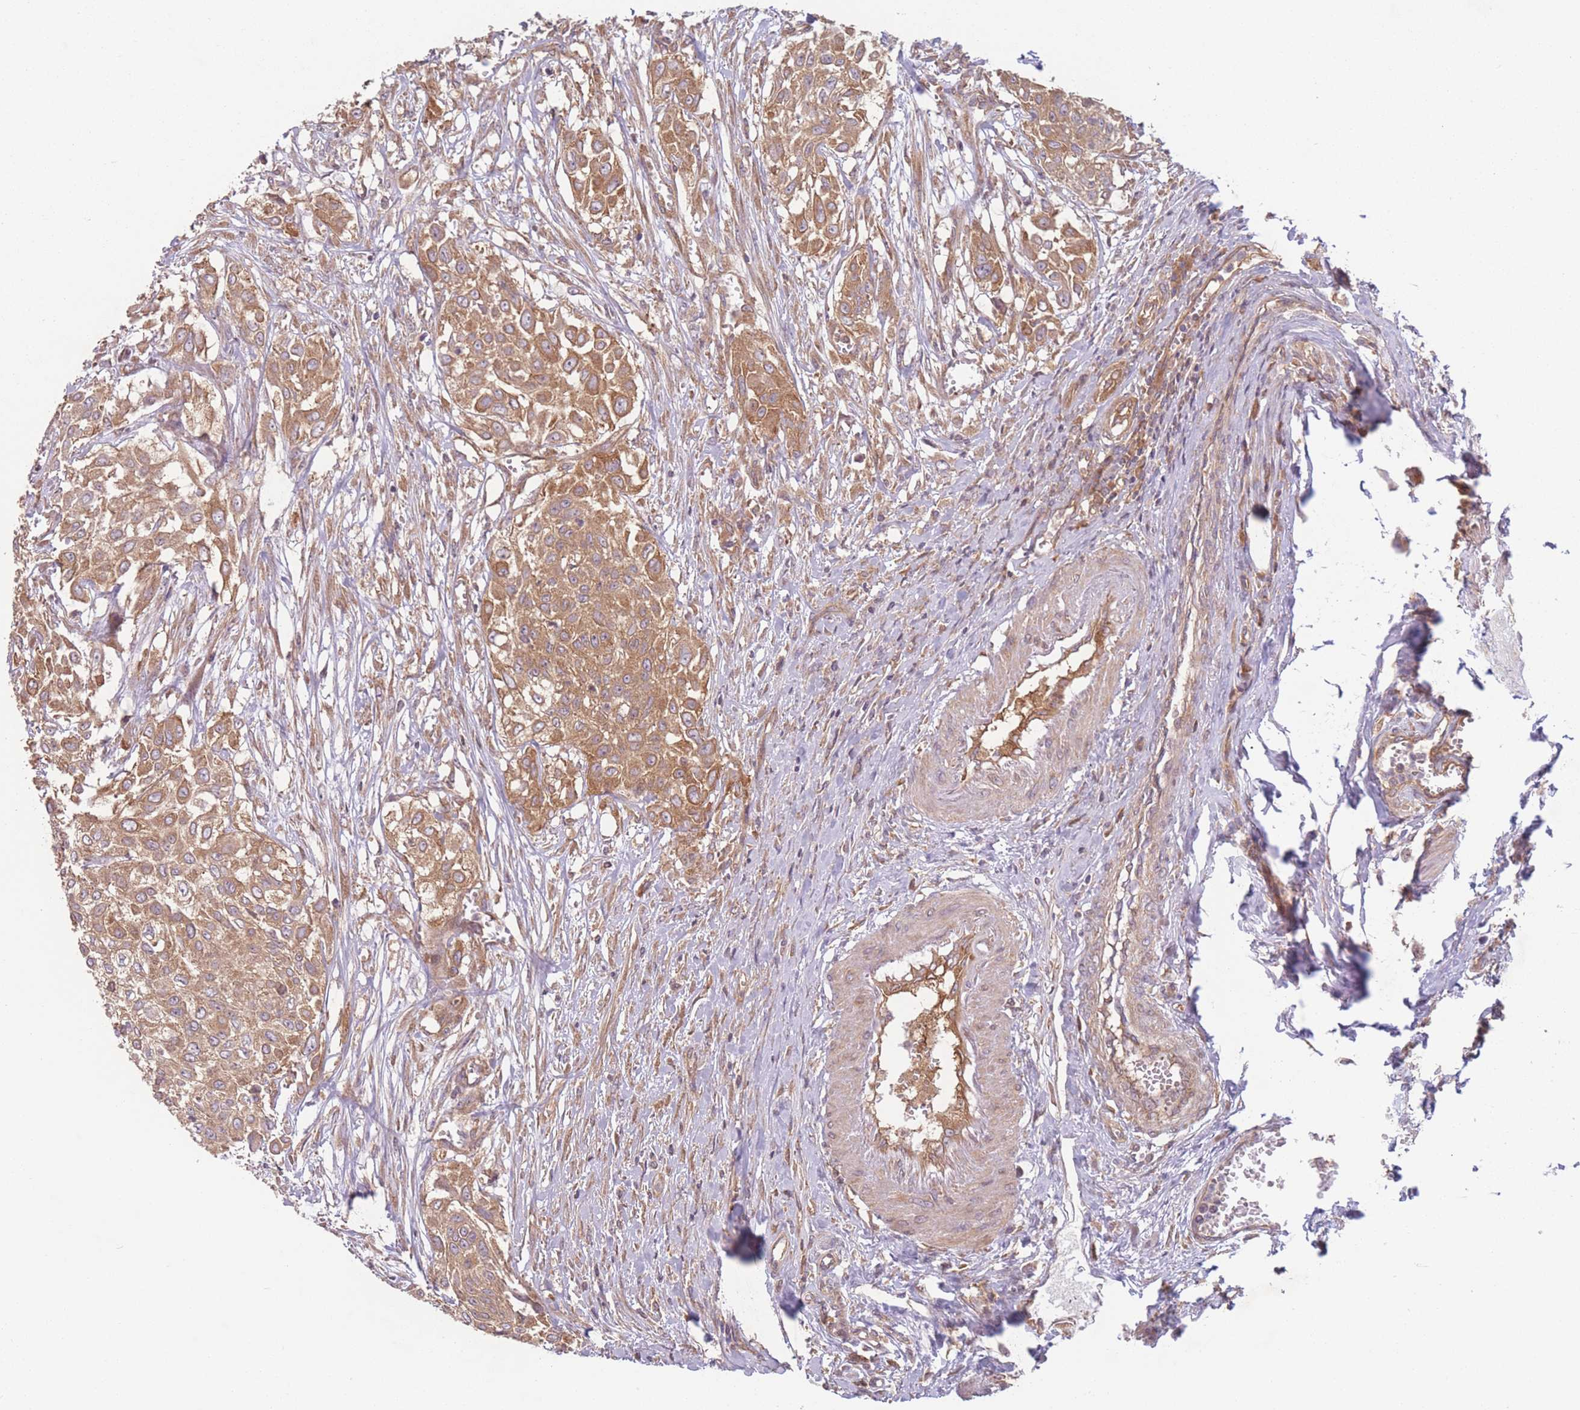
{"staining": {"intensity": "moderate", "quantity": ">75%", "location": "cytoplasmic/membranous"}, "tissue": "urothelial cancer", "cell_type": "Tumor cells", "image_type": "cancer", "snomed": [{"axis": "morphology", "description": "Urothelial carcinoma, High grade"}, {"axis": "topography", "description": "Urinary bladder"}], "caption": "A brown stain shows moderate cytoplasmic/membranous positivity of a protein in human urothelial cancer tumor cells. Nuclei are stained in blue.", "gene": "WASHC2A", "patient": {"sex": "male", "age": 57}}